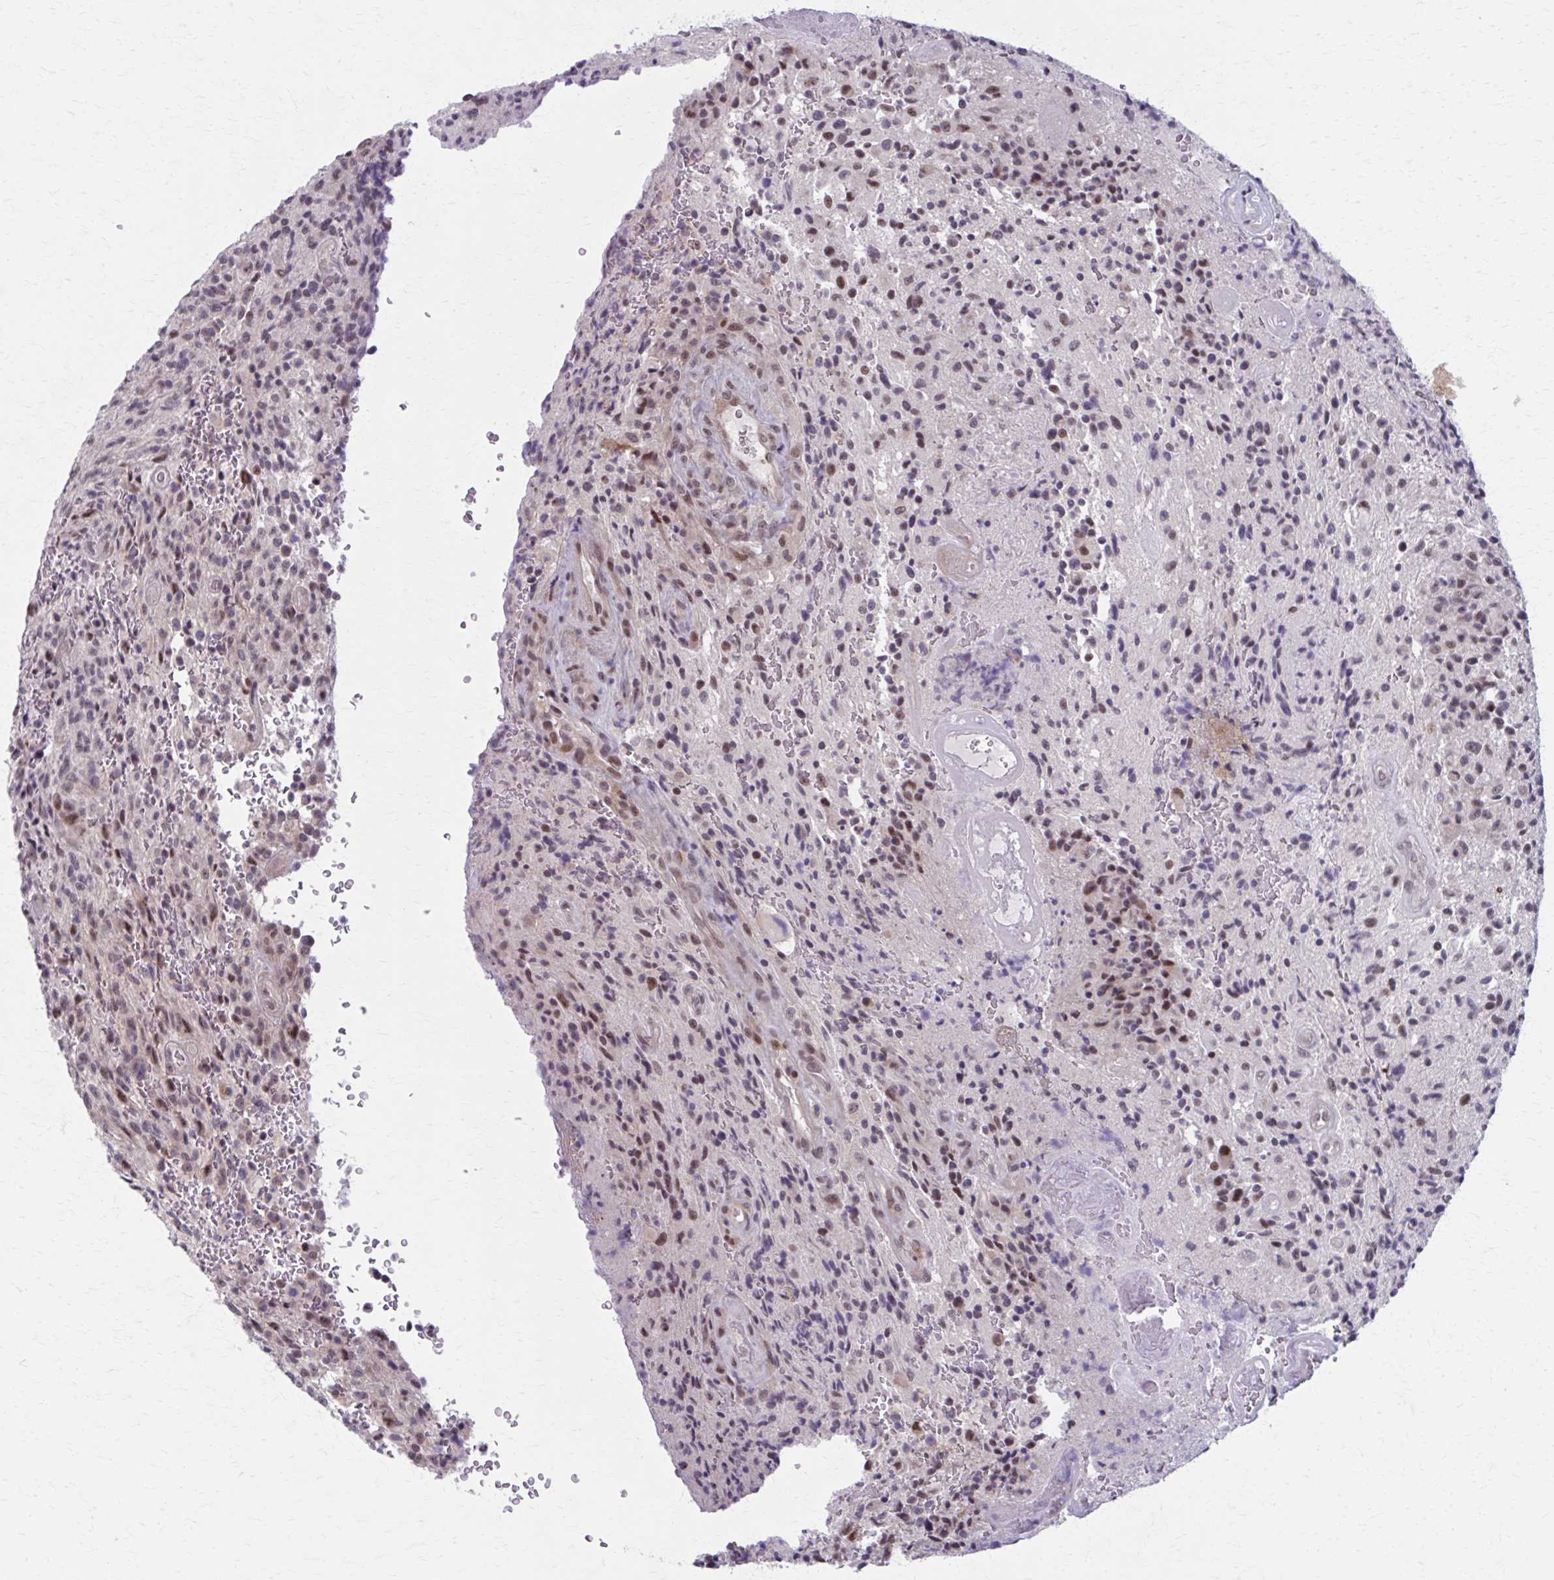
{"staining": {"intensity": "weak", "quantity": "25%-75%", "location": "nuclear"}, "tissue": "glioma", "cell_type": "Tumor cells", "image_type": "cancer", "snomed": [{"axis": "morphology", "description": "Normal tissue, NOS"}, {"axis": "morphology", "description": "Glioma, malignant, High grade"}, {"axis": "topography", "description": "Cerebral cortex"}], "caption": "IHC of malignant glioma (high-grade) reveals low levels of weak nuclear positivity in about 25%-75% of tumor cells. (Stains: DAB in brown, nuclei in blue, Microscopy: brightfield microscopy at high magnification).", "gene": "SETBP1", "patient": {"sex": "male", "age": 56}}